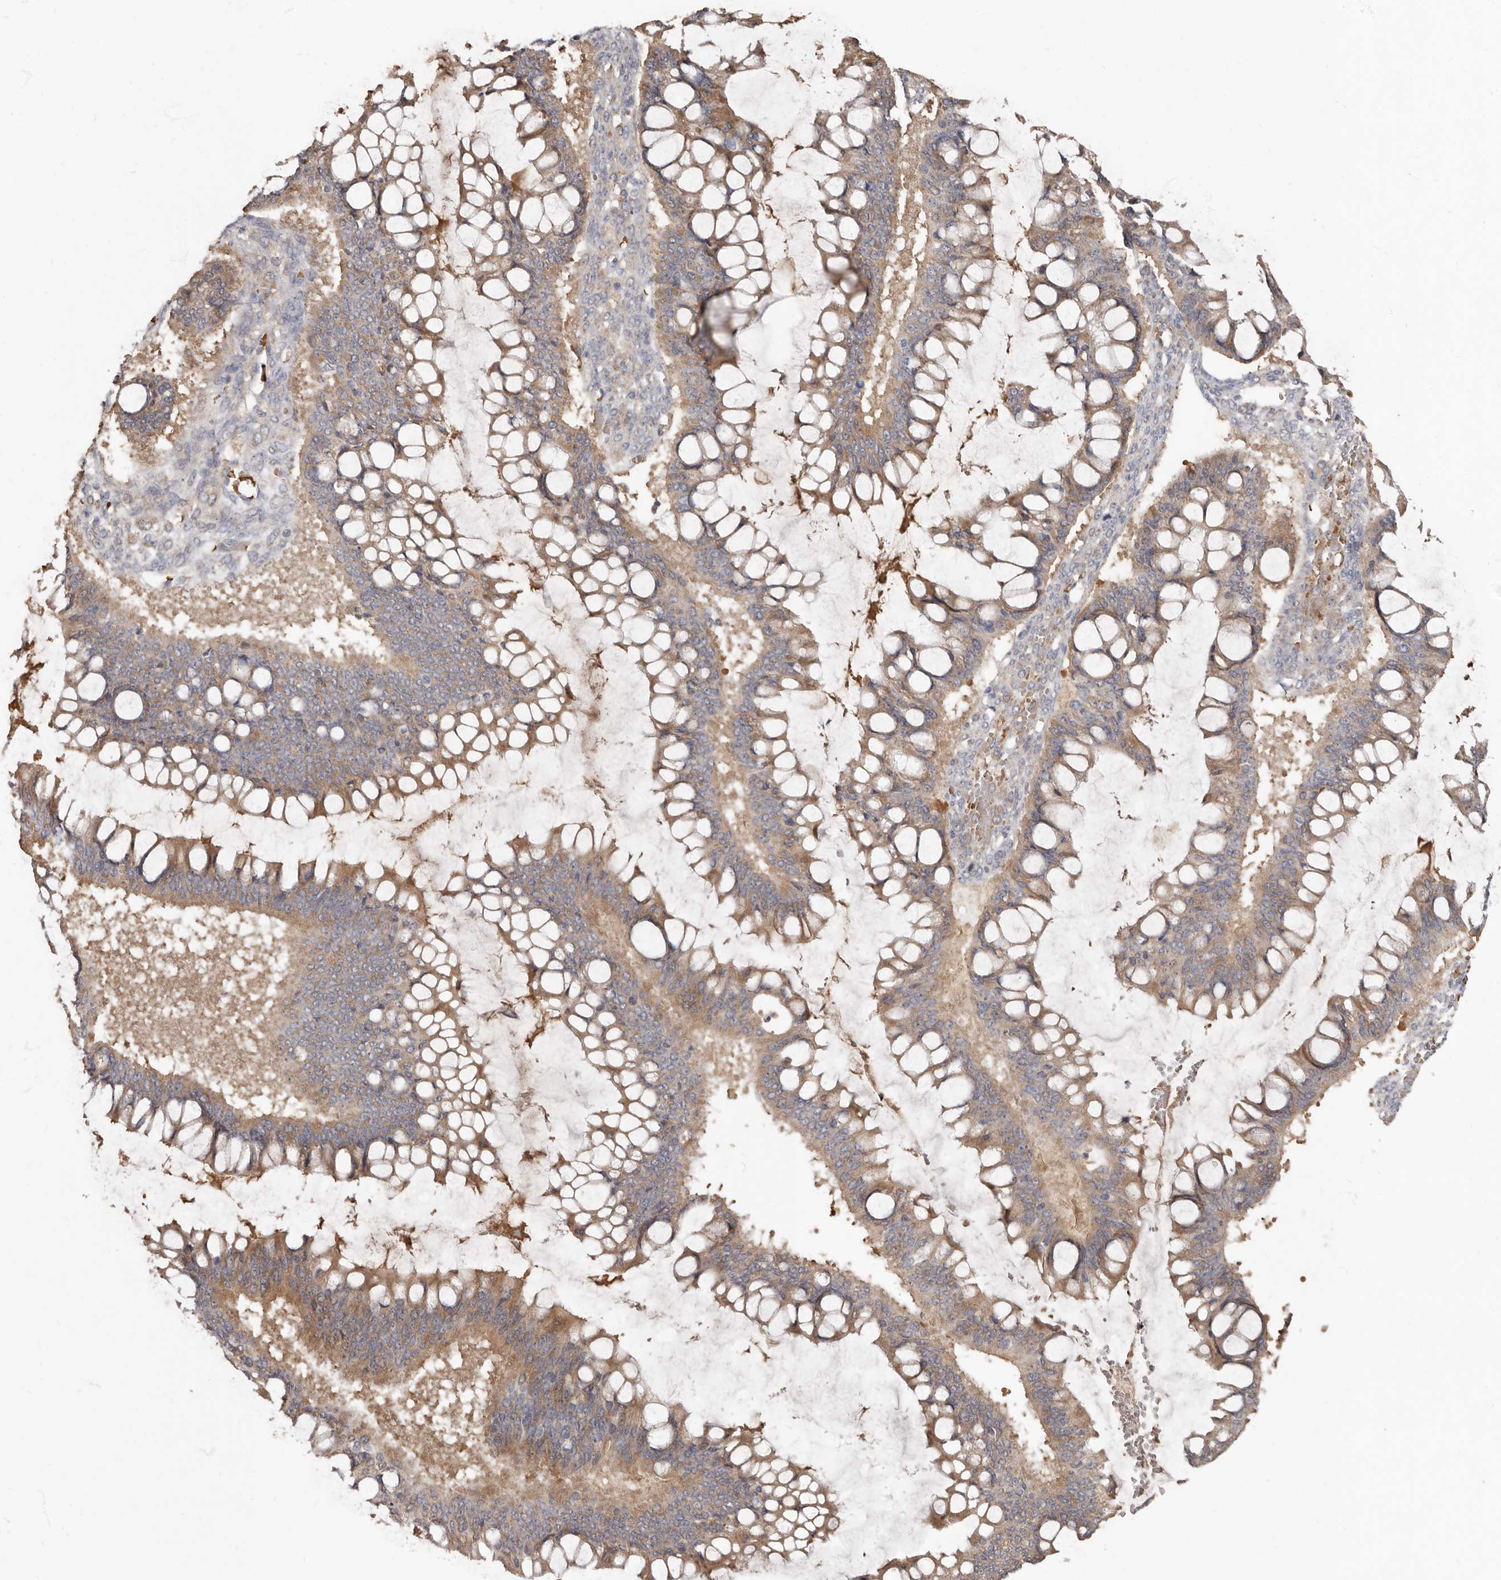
{"staining": {"intensity": "moderate", "quantity": ">75%", "location": "cytoplasmic/membranous"}, "tissue": "ovarian cancer", "cell_type": "Tumor cells", "image_type": "cancer", "snomed": [{"axis": "morphology", "description": "Cystadenocarcinoma, mucinous, NOS"}, {"axis": "topography", "description": "Ovary"}], "caption": "This is a micrograph of immunohistochemistry staining of ovarian cancer (mucinous cystadenocarcinoma), which shows moderate staining in the cytoplasmic/membranous of tumor cells.", "gene": "KIF26B", "patient": {"sex": "female", "age": 73}}